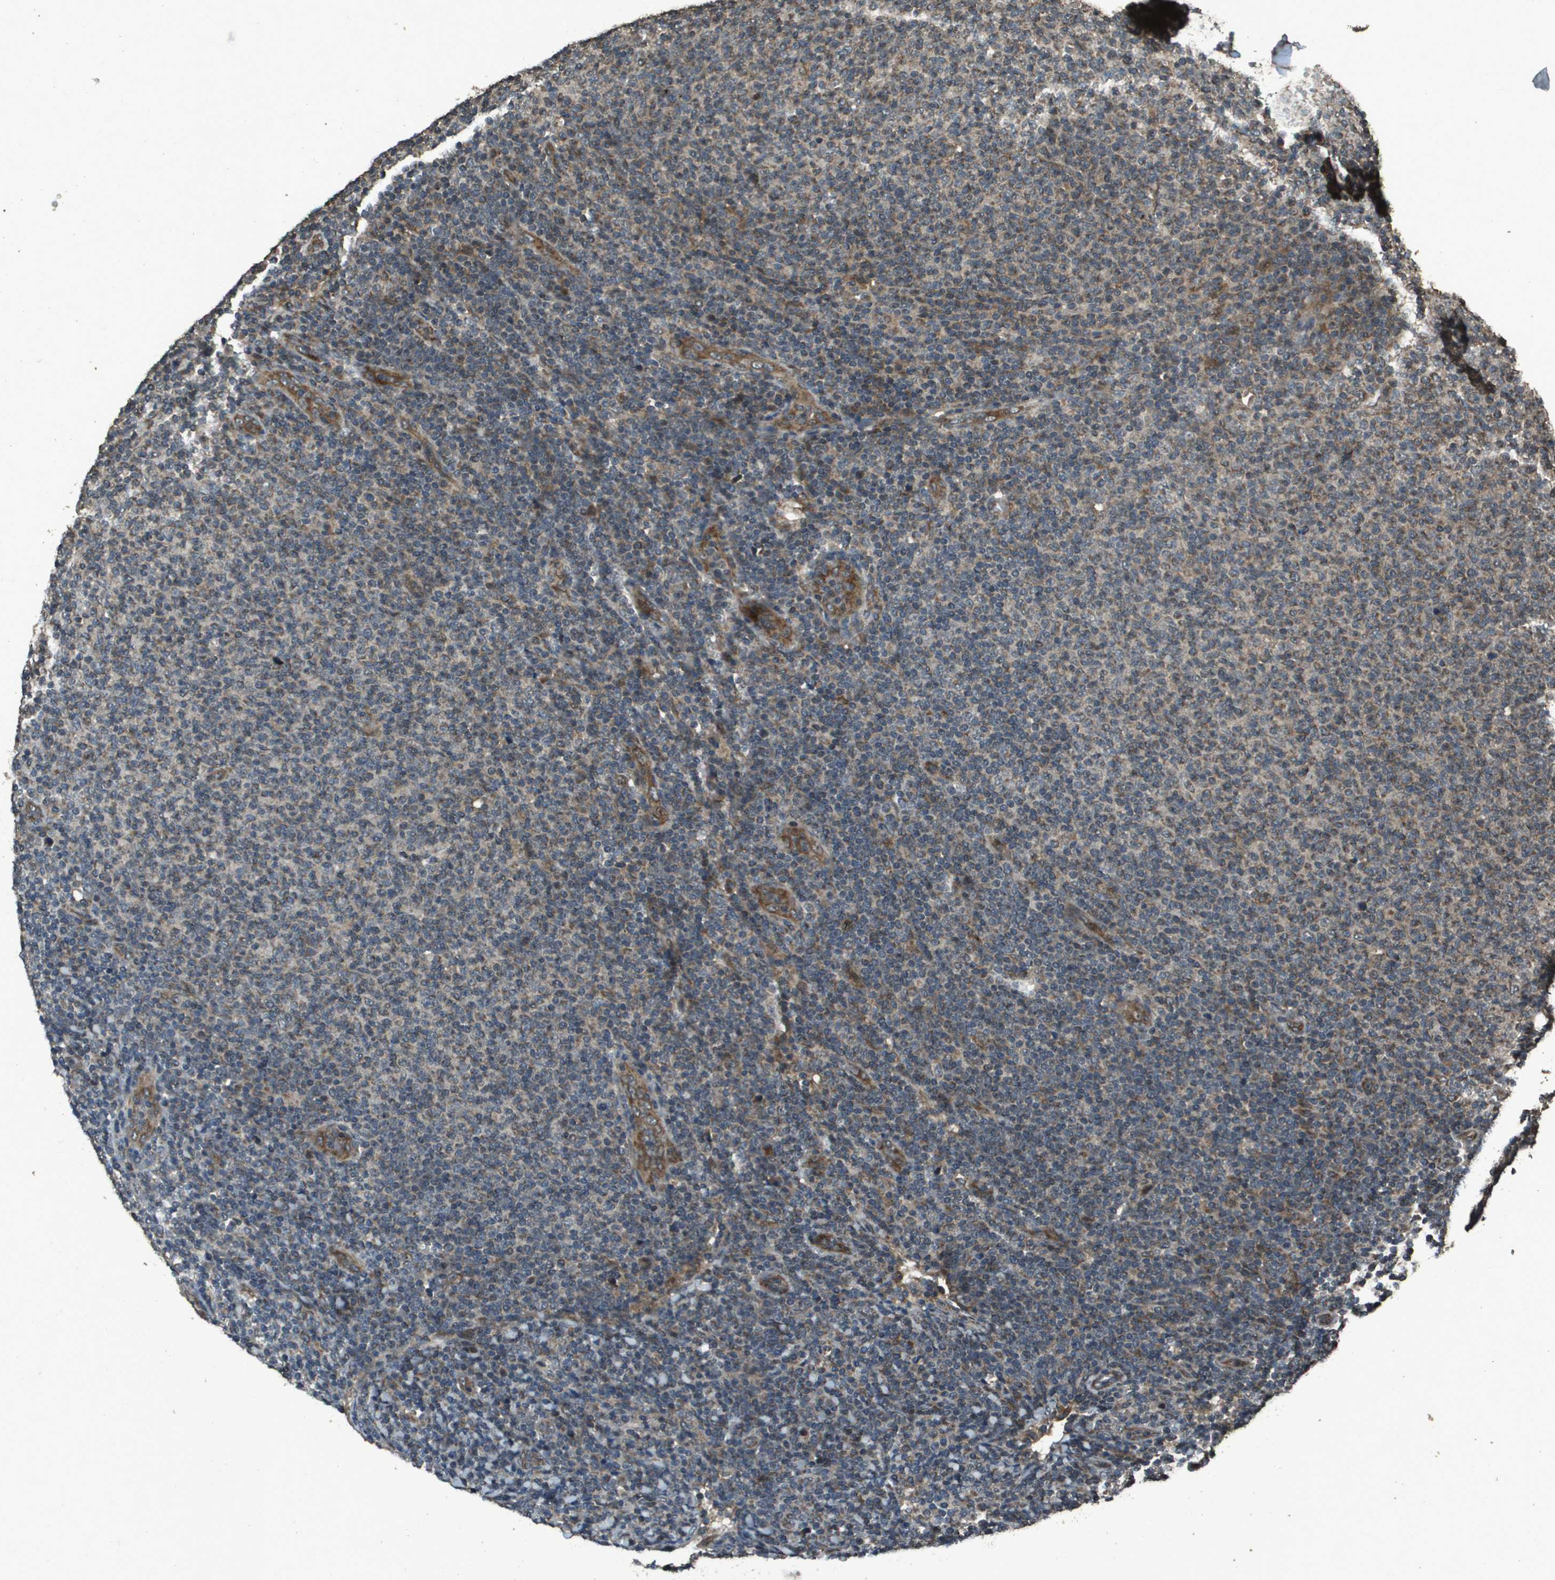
{"staining": {"intensity": "moderate", "quantity": "25%-75%", "location": "cytoplasmic/membranous"}, "tissue": "lymphoma", "cell_type": "Tumor cells", "image_type": "cancer", "snomed": [{"axis": "morphology", "description": "Malignant lymphoma, non-Hodgkin's type, Low grade"}, {"axis": "topography", "description": "Lymph node"}], "caption": "Immunohistochemistry (IHC) staining of malignant lymphoma, non-Hodgkin's type (low-grade), which shows medium levels of moderate cytoplasmic/membranous positivity in approximately 25%-75% of tumor cells indicating moderate cytoplasmic/membranous protein staining. The staining was performed using DAB (brown) for protein detection and nuclei were counterstained in hematoxylin (blue).", "gene": "FIG4", "patient": {"sex": "male", "age": 66}}